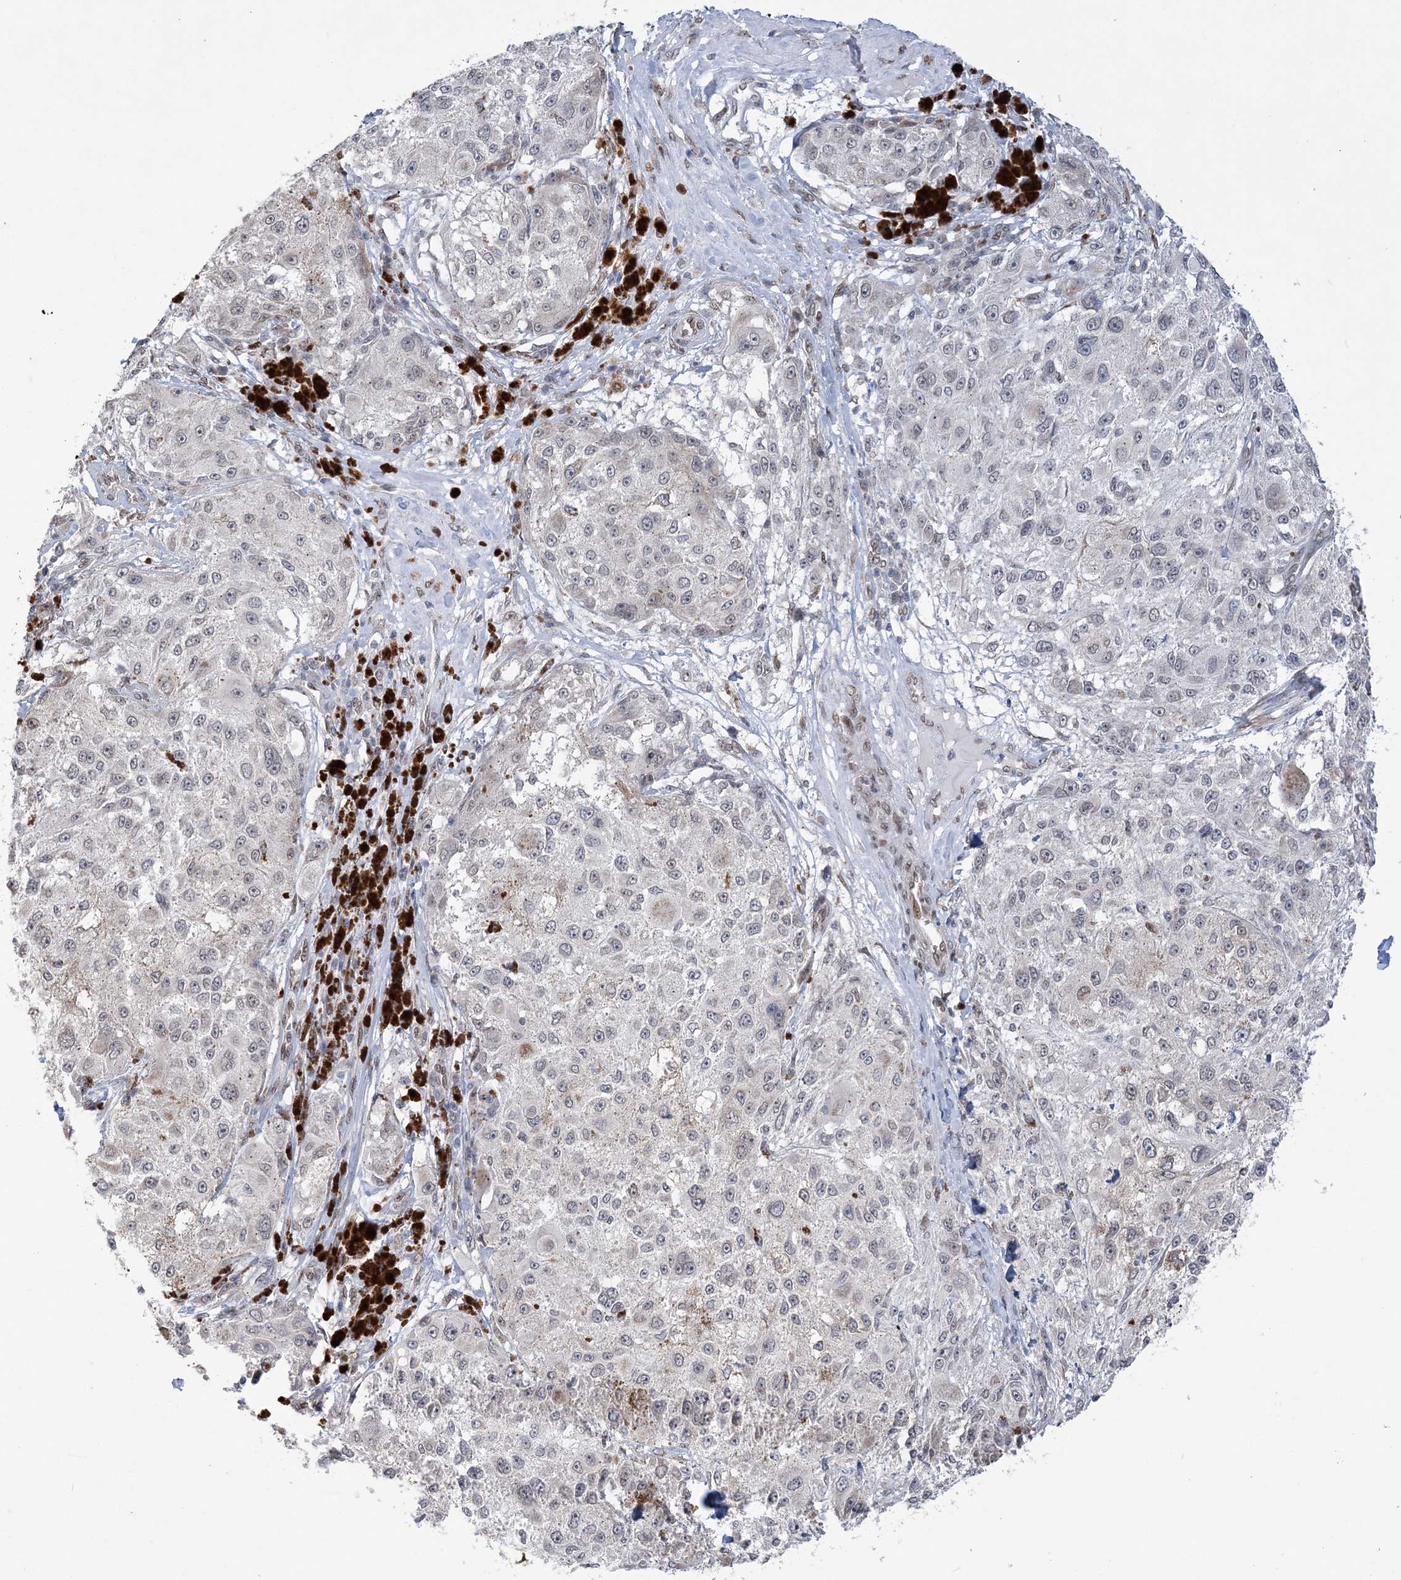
{"staining": {"intensity": "weak", "quantity": "<25%", "location": "nuclear"}, "tissue": "melanoma", "cell_type": "Tumor cells", "image_type": "cancer", "snomed": [{"axis": "morphology", "description": "Necrosis, NOS"}, {"axis": "morphology", "description": "Malignant melanoma, NOS"}, {"axis": "topography", "description": "Skin"}], "caption": "A high-resolution image shows IHC staining of malignant melanoma, which reveals no significant expression in tumor cells. Brightfield microscopy of immunohistochemistry (IHC) stained with DAB (brown) and hematoxylin (blue), captured at high magnification.", "gene": "WAC", "patient": {"sex": "female", "age": 87}}